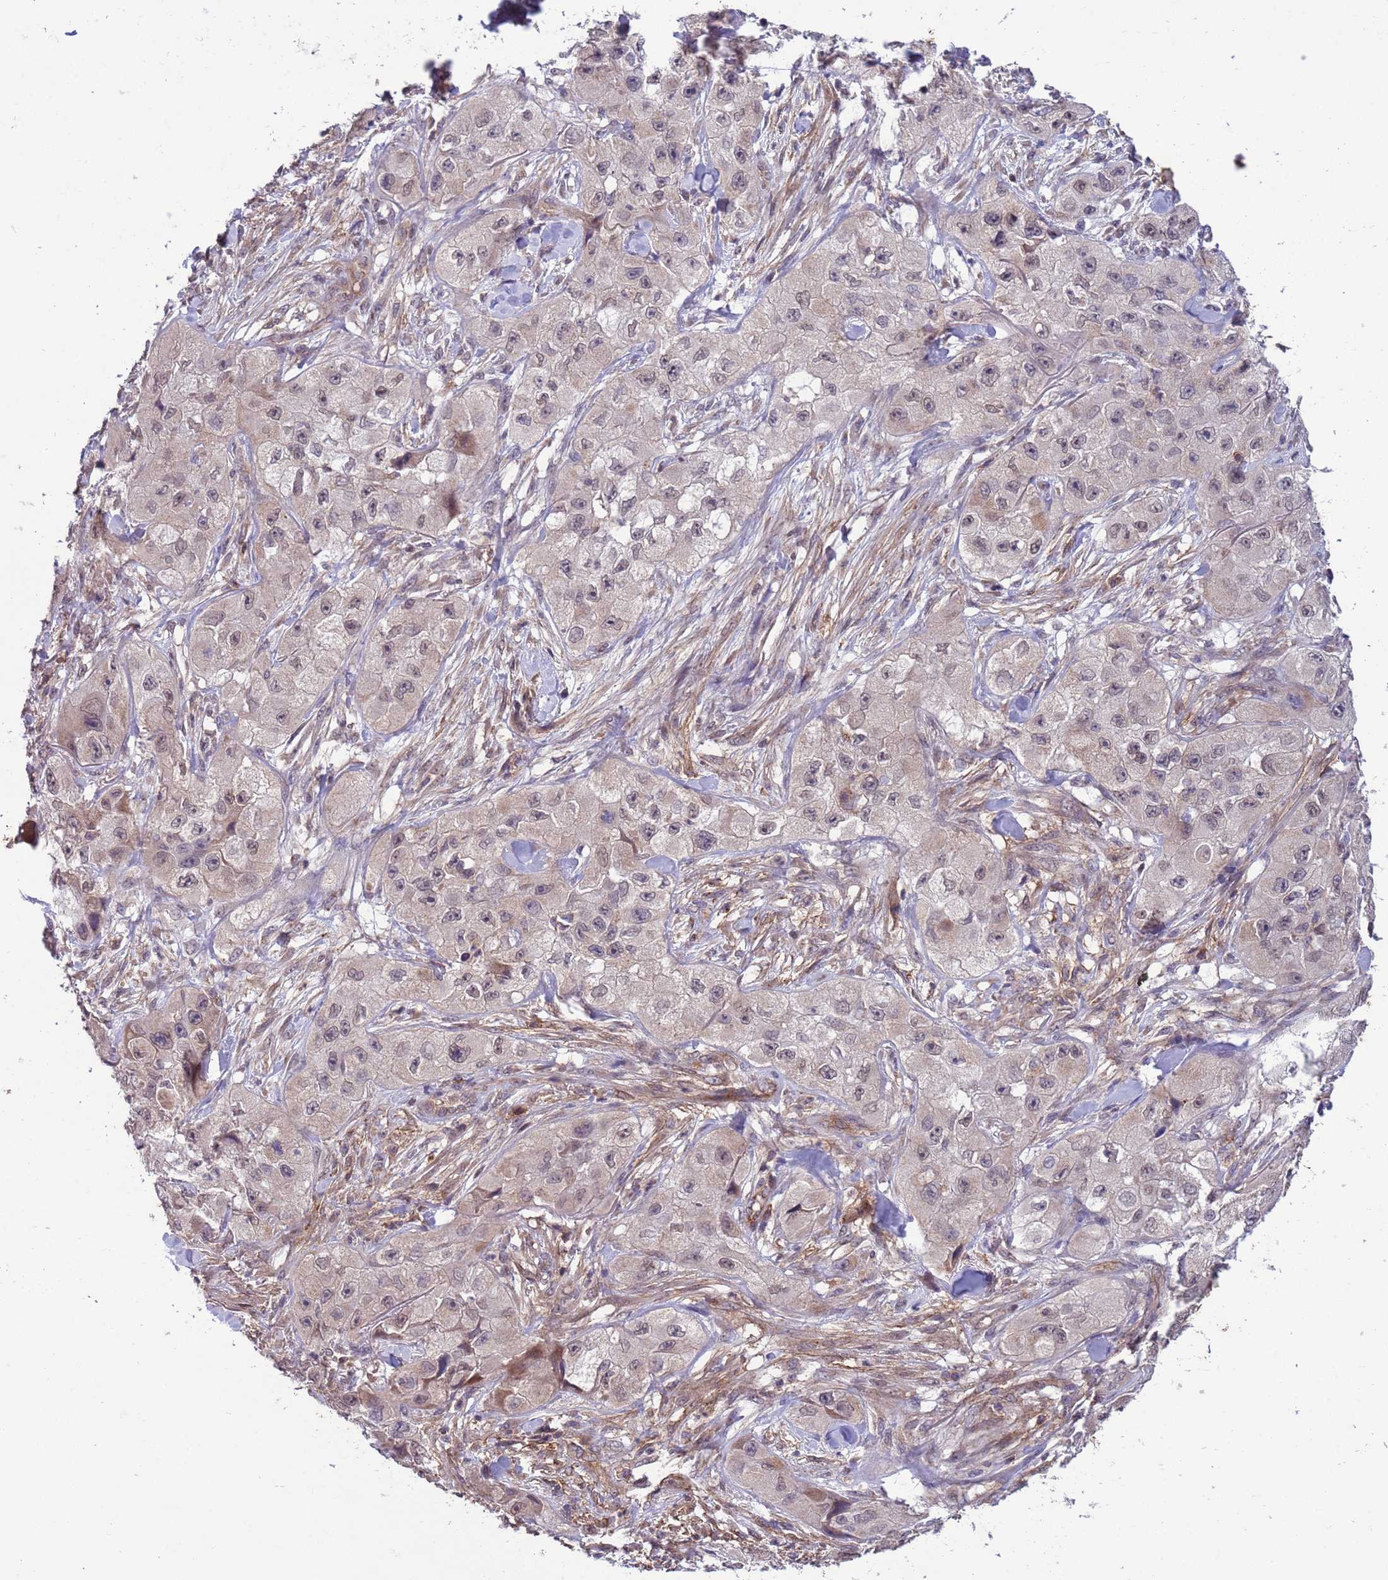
{"staining": {"intensity": "weak", "quantity": "<25%", "location": "nuclear"}, "tissue": "skin cancer", "cell_type": "Tumor cells", "image_type": "cancer", "snomed": [{"axis": "morphology", "description": "Squamous cell carcinoma, NOS"}, {"axis": "topography", "description": "Skin"}, {"axis": "topography", "description": "Subcutis"}], "caption": "The micrograph shows no significant positivity in tumor cells of skin cancer (squamous cell carcinoma).", "gene": "ACAD8", "patient": {"sex": "male", "age": 73}}